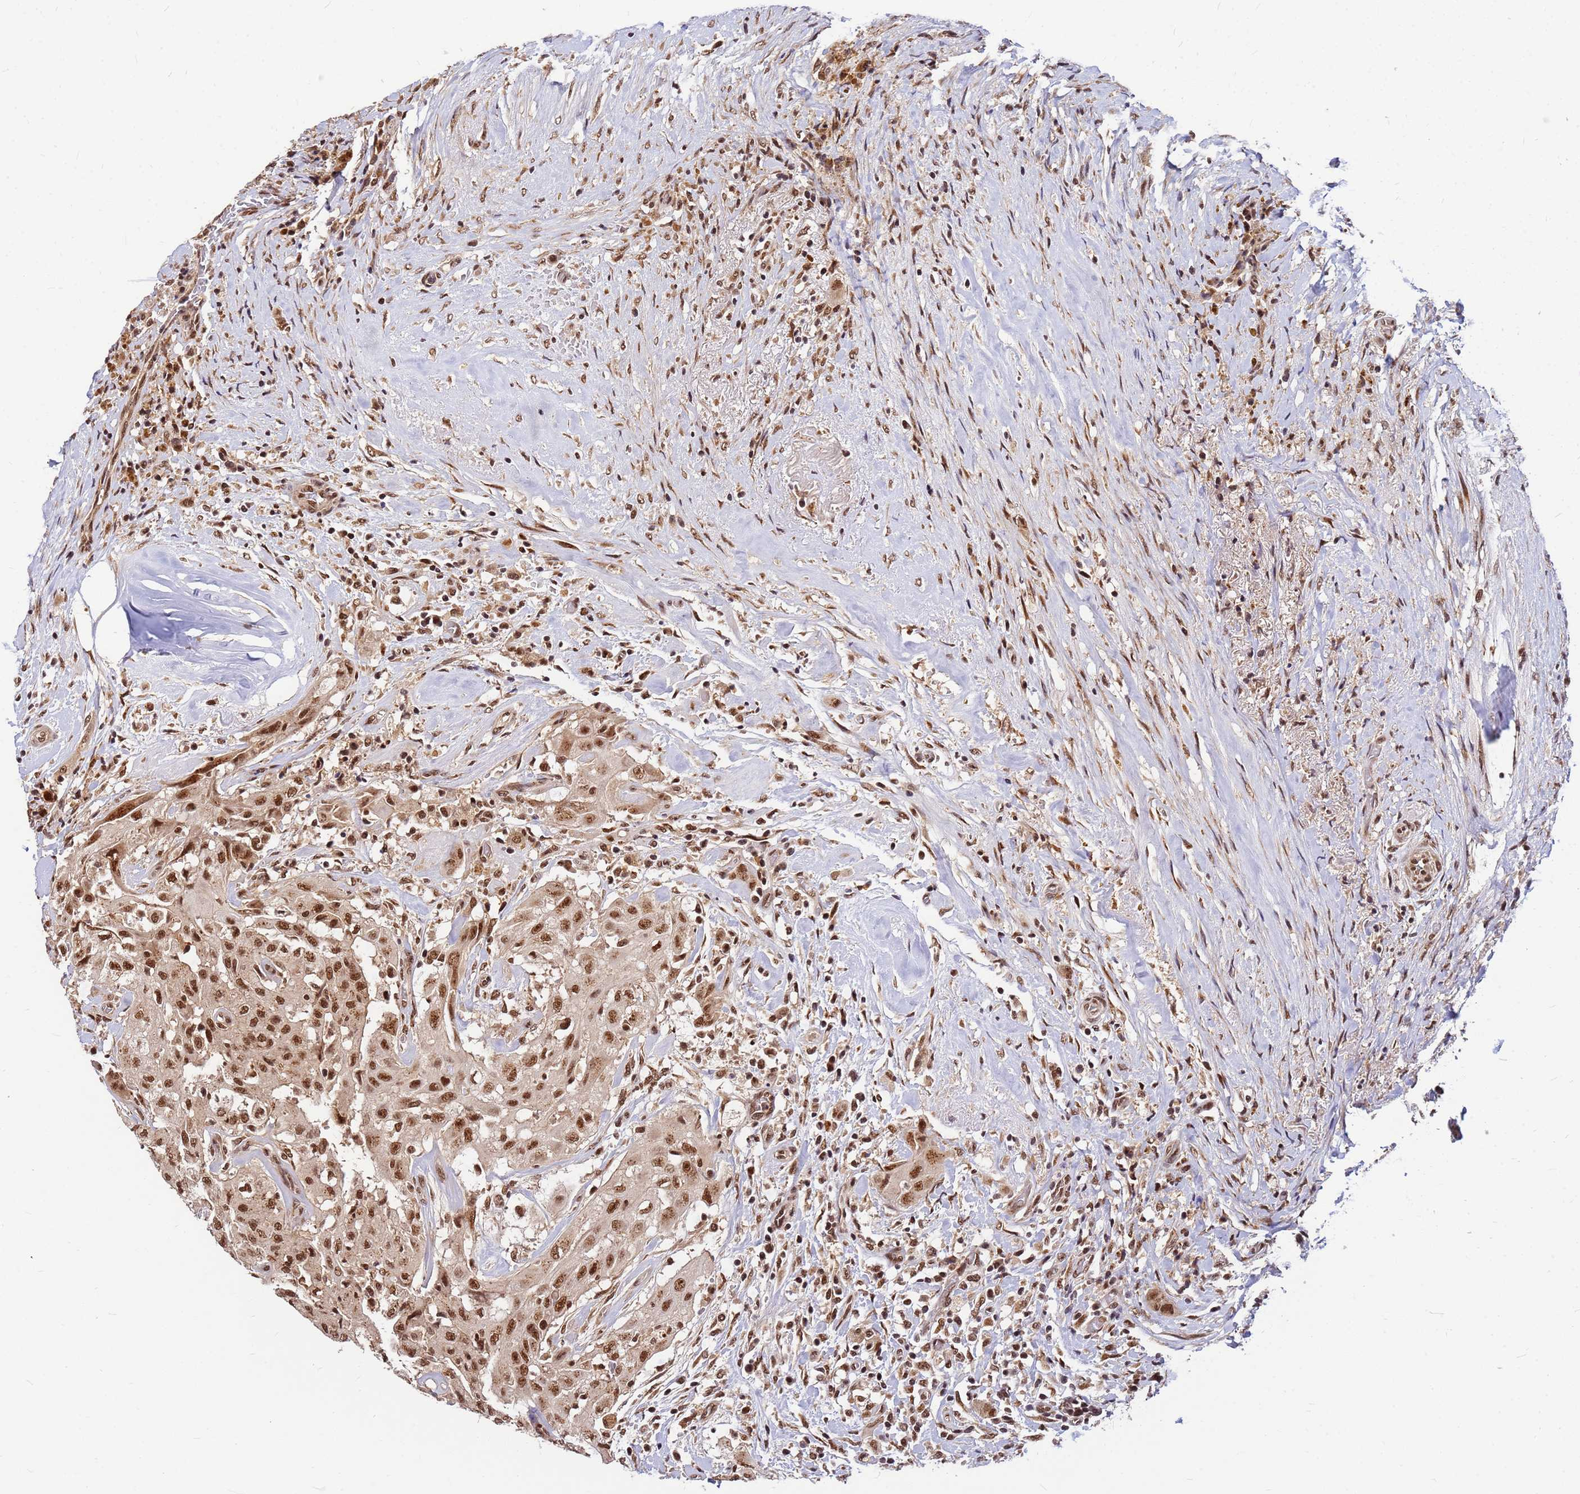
{"staining": {"intensity": "moderate", "quantity": ">75%", "location": "nuclear"}, "tissue": "thyroid cancer", "cell_type": "Tumor cells", "image_type": "cancer", "snomed": [{"axis": "morphology", "description": "Papillary adenocarcinoma, NOS"}, {"axis": "topography", "description": "Thyroid gland"}], "caption": "Moderate nuclear protein positivity is present in approximately >75% of tumor cells in thyroid cancer (papillary adenocarcinoma).", "gene": "NCBP2", "patient": {"sex": "female", "age": 59}}